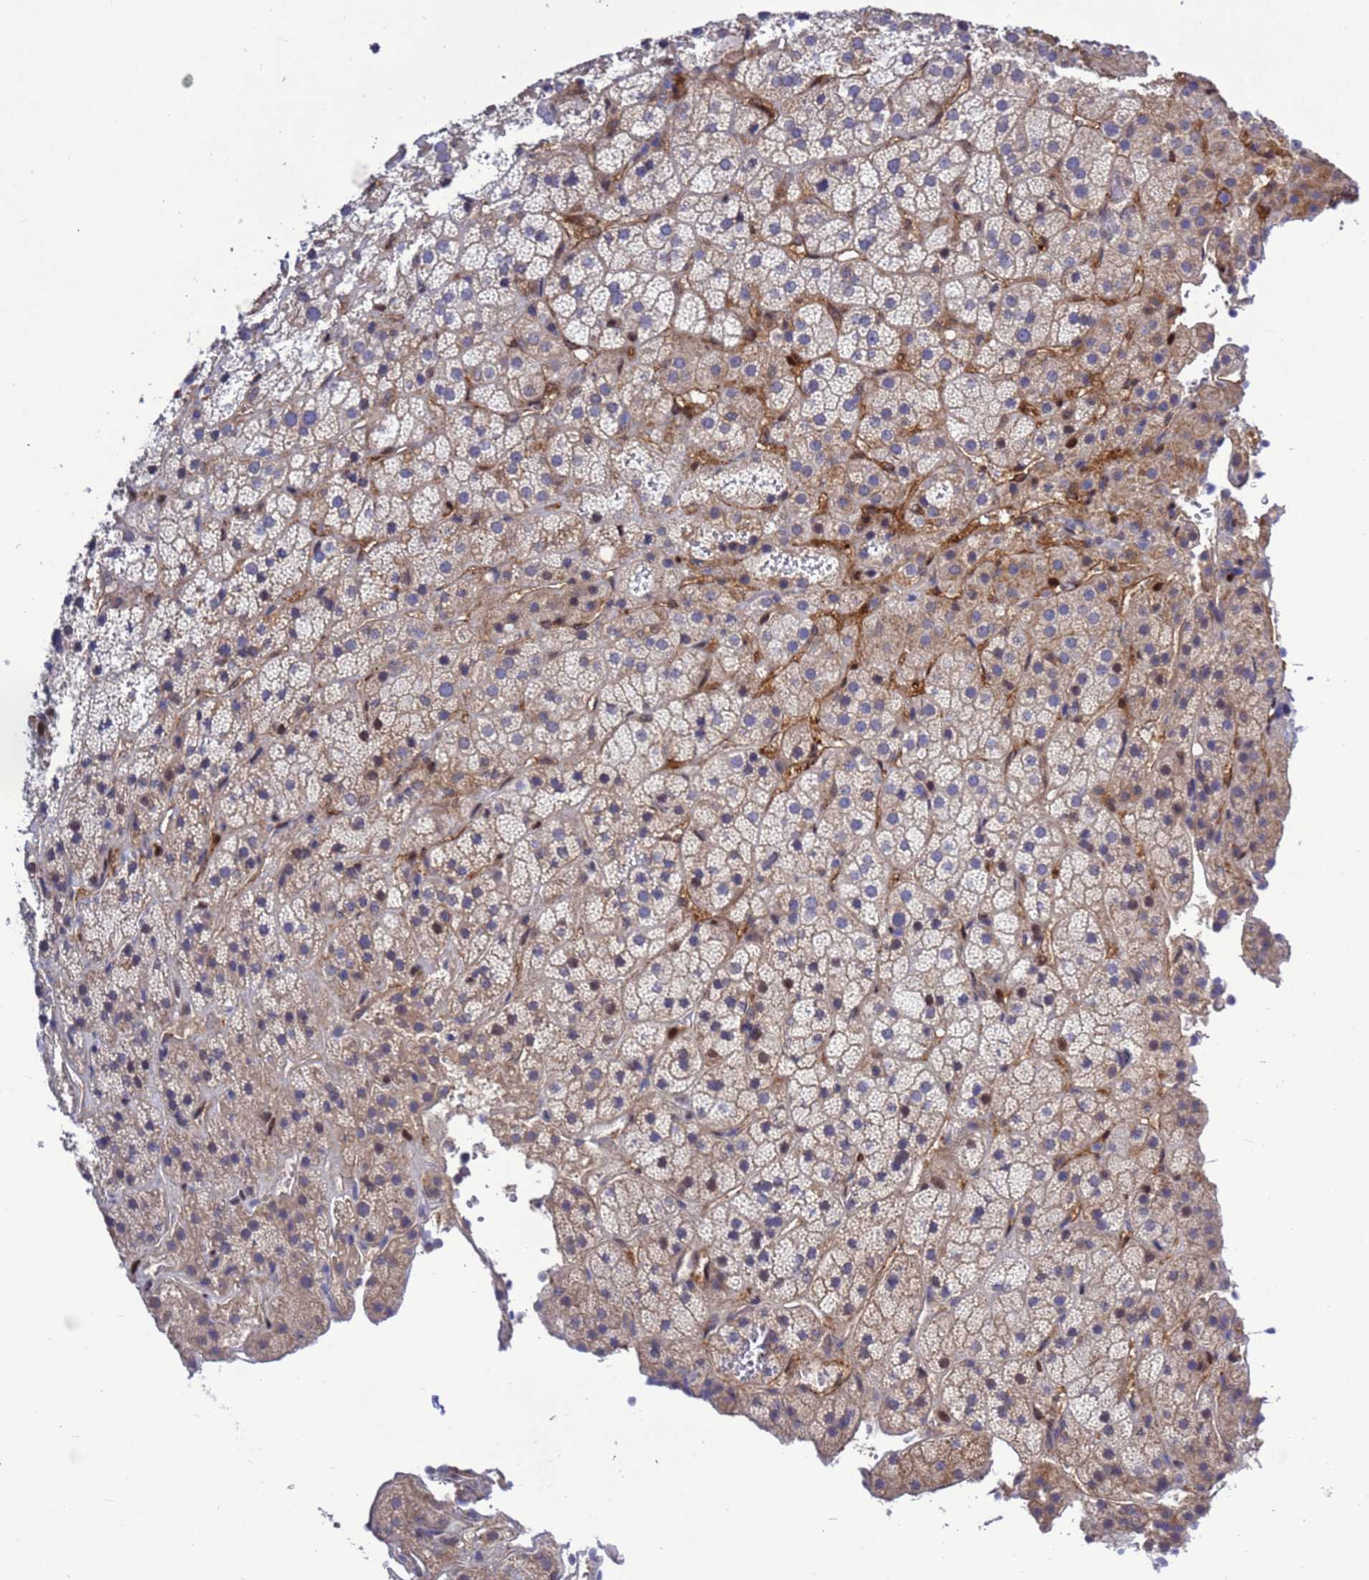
{"staining": {"intensity": "weak", "quantity": "<25%", "location": "cytoplasmic/membranous"}, "tissue": "adrenal gland", "cell_type": "Glandular cells", "image_type": "normal", "snomed": [{"axis": "morphology", "description": "Normal tissue, NOS"}, {"axis": "topography", "description": "Adrenal gland"}], "caption": "The immunohistochemistry (IHC) photomicrograph has no significant positivity in glandular cells of adrenal gland.", "gene": "FOXRED1", "patient": {"sex": "female", "age": 70}}